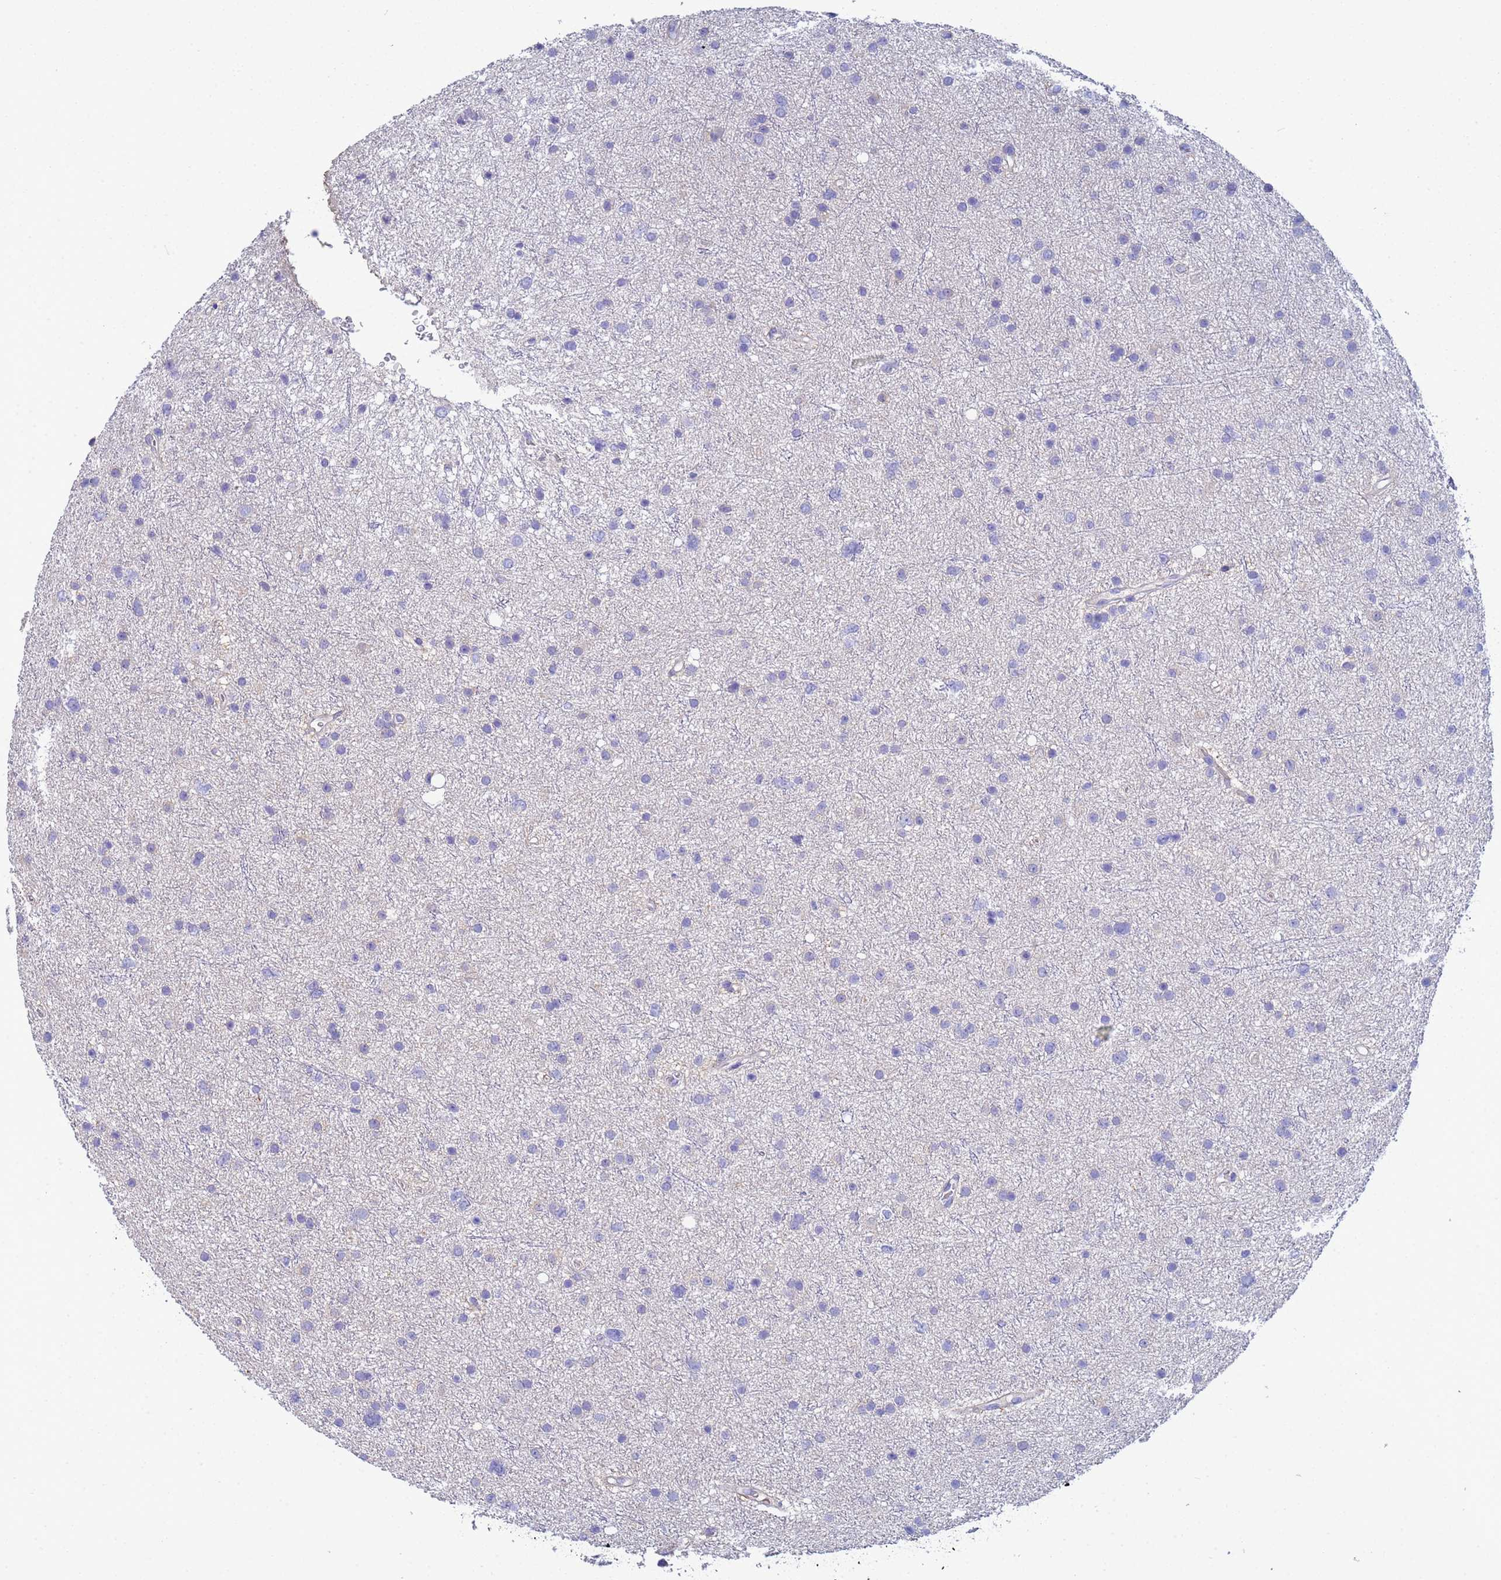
{"staining": {"intensity": "negative", "quantity": "none", "location": "none"}, "tissue": "glioma", "cell_type": "Tumor cells", "image_type": "cancer", "snomed": [{"axis": "morphology", "description": "Glioma, malignant, Low grade"}, {"axis": "topography", "description": "Cerebral cortex"}], "caption": "This is an immunohistochemistry (IHC) micrograph of malignant glioma (low-grade). There is no staining in tumor cells.", "gene": "PPP6R1", "patient": {"sex": "female", "age": 39}}